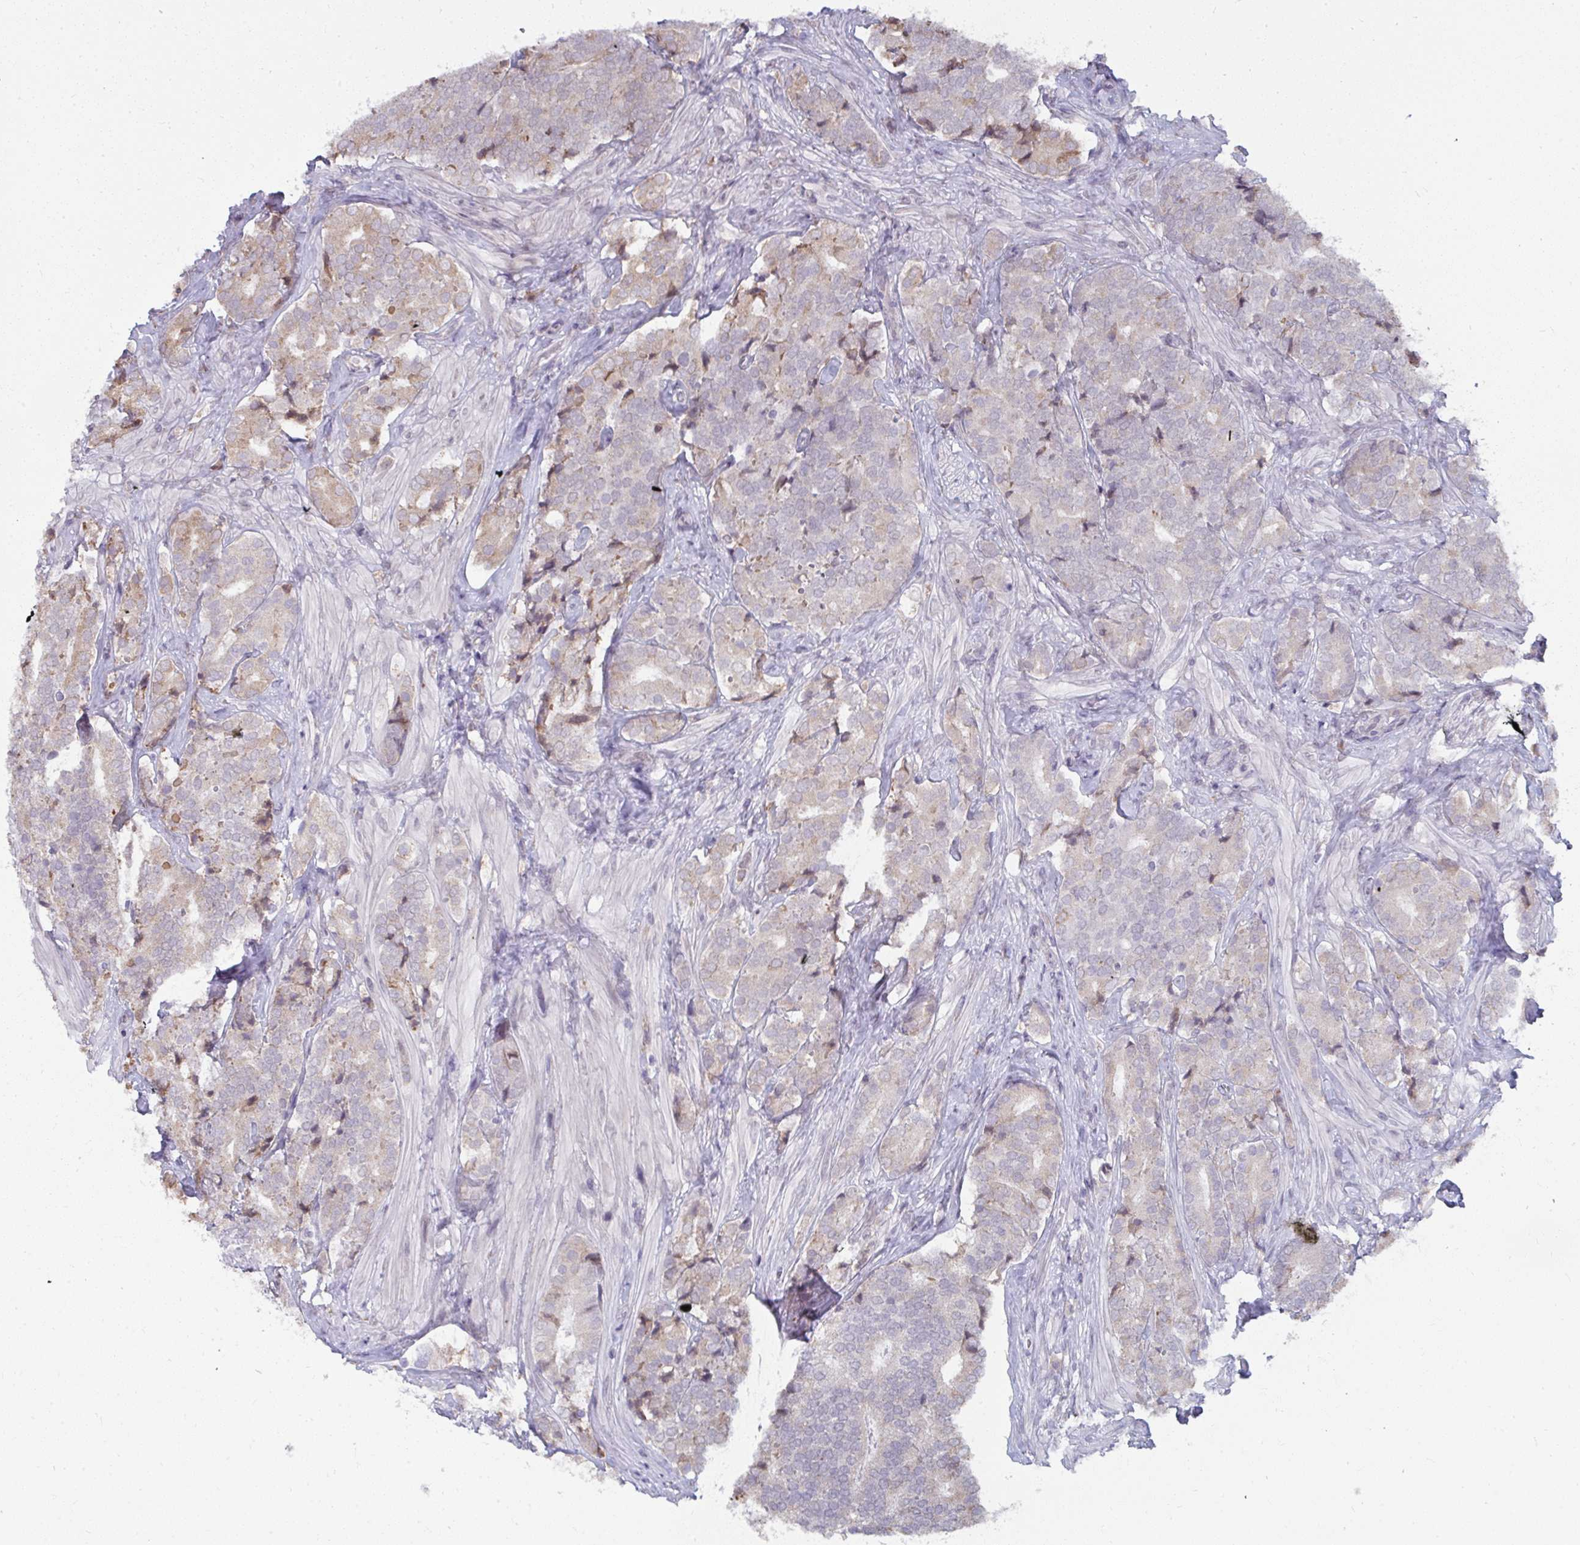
{"staining": {"intensity": "weak", "quantity": "<25%", "location": "cytoplasmic/membranous"}, "tissue": "prostate cancer", "cell_type": "Tumor cells", "image_type": "cancer", "snomed": [{"axis": "morphology", "description": "Adenocarcinoma, High grade"}, {"axis": "topography", "description": "Prostate"}], "caption": "Tumor cells show no significant protein expression in prostate cancer.", "gene": "NMNAT1", "patient": {"sex": "male", "age": 62}}